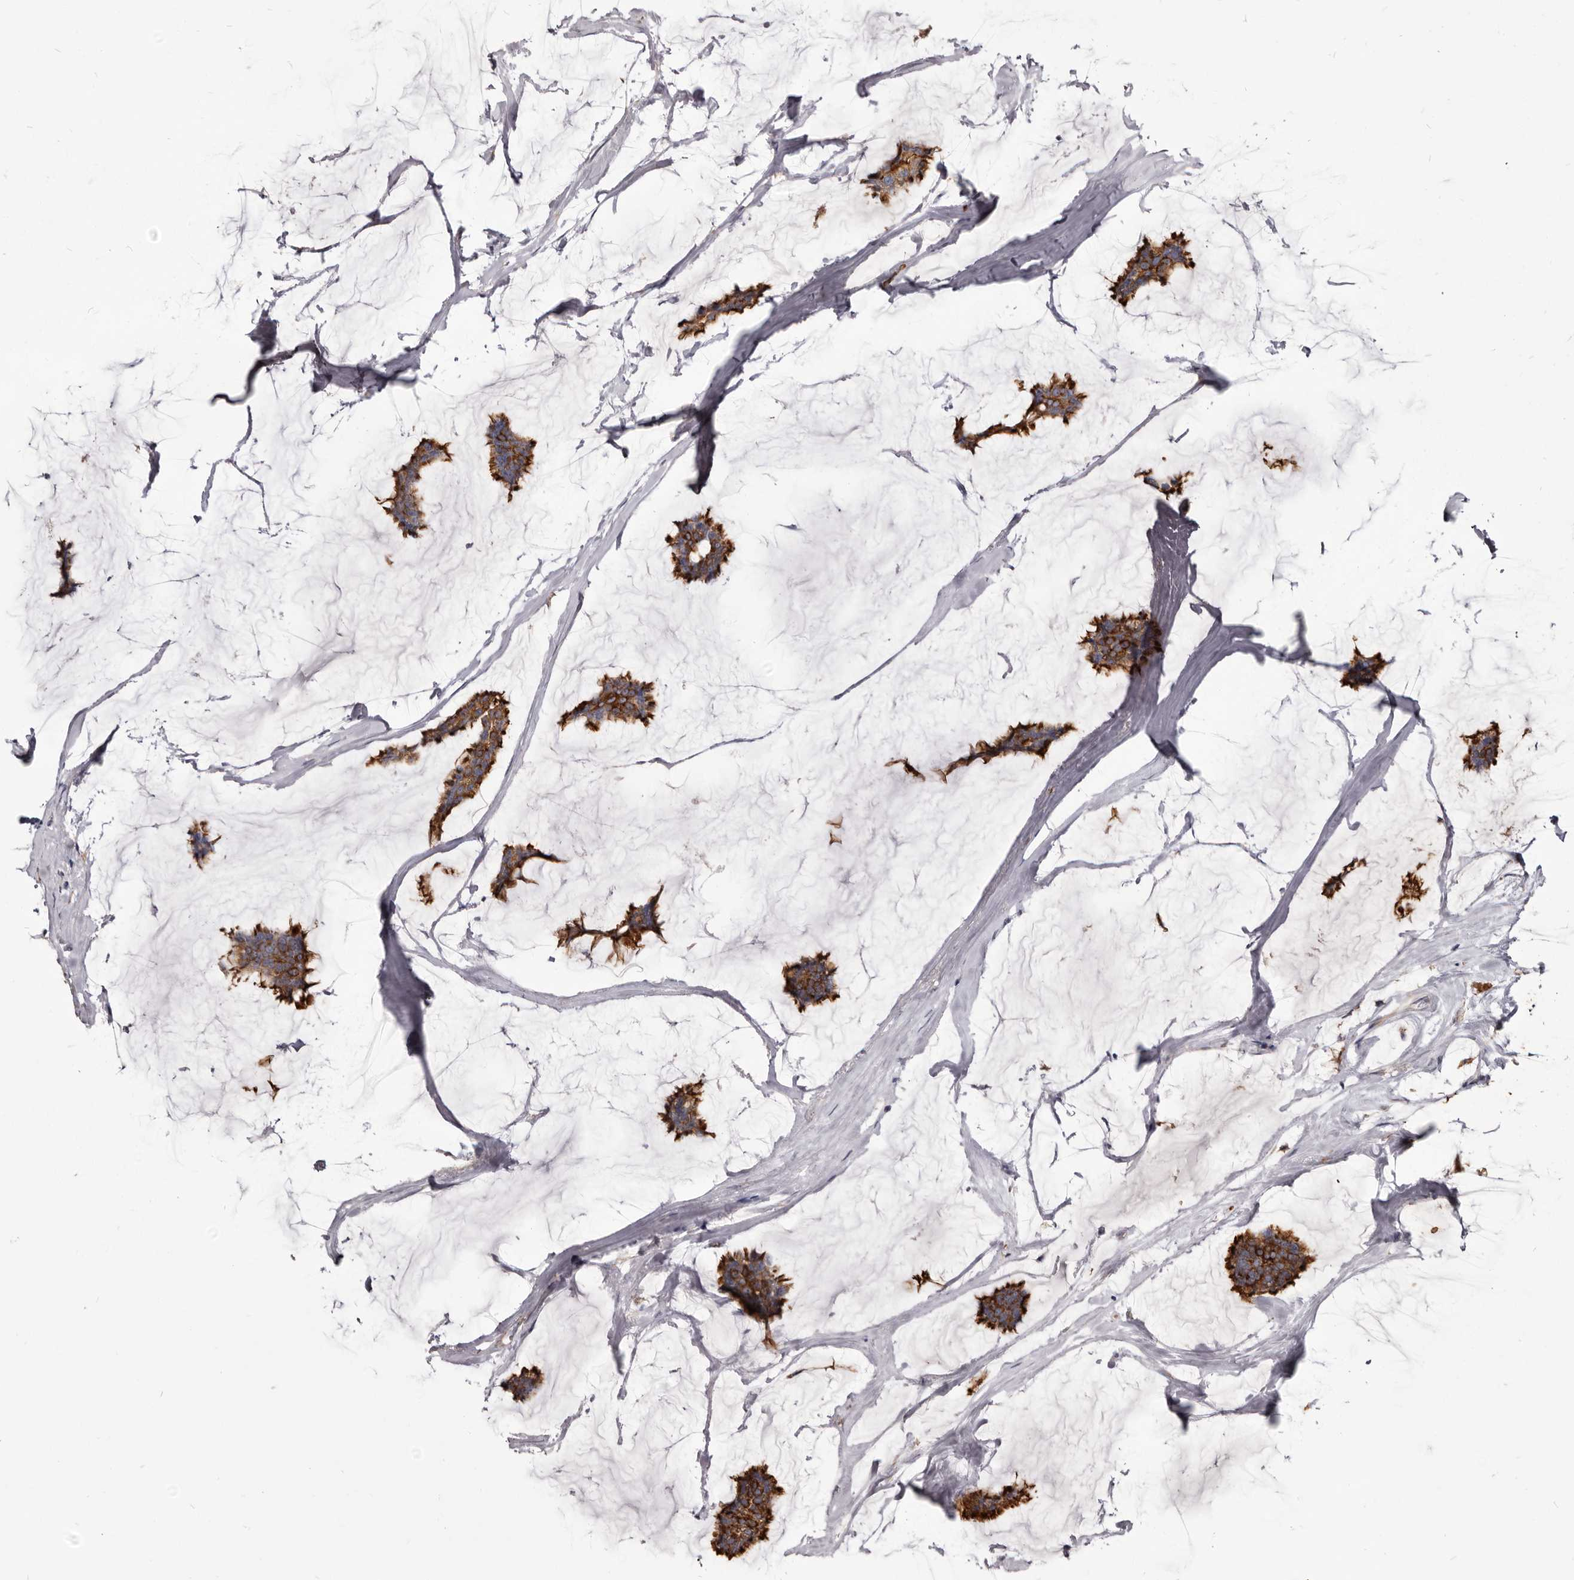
{"staining": {"intensity": "strong", "quantity": ">75%", "location": "cytoplasmic/membranous"}, "tissue": "breast cancer", "cell_type": "Tumor cells", "image_type": "cancer", "snomed": [{"axis": "morphology", "description": "Duct carcinoma"}, {"axis": "topography", "description": "Breast"}], "caption": "Infiltrating ductal carcinoma (breast) stained for a protein (brown) demonstrates strong cytoplasmic/membranous positive staining in about >75% of tumor cells.", "gene": "TPD52", "patient": {"sex": "female", "age": 93}}